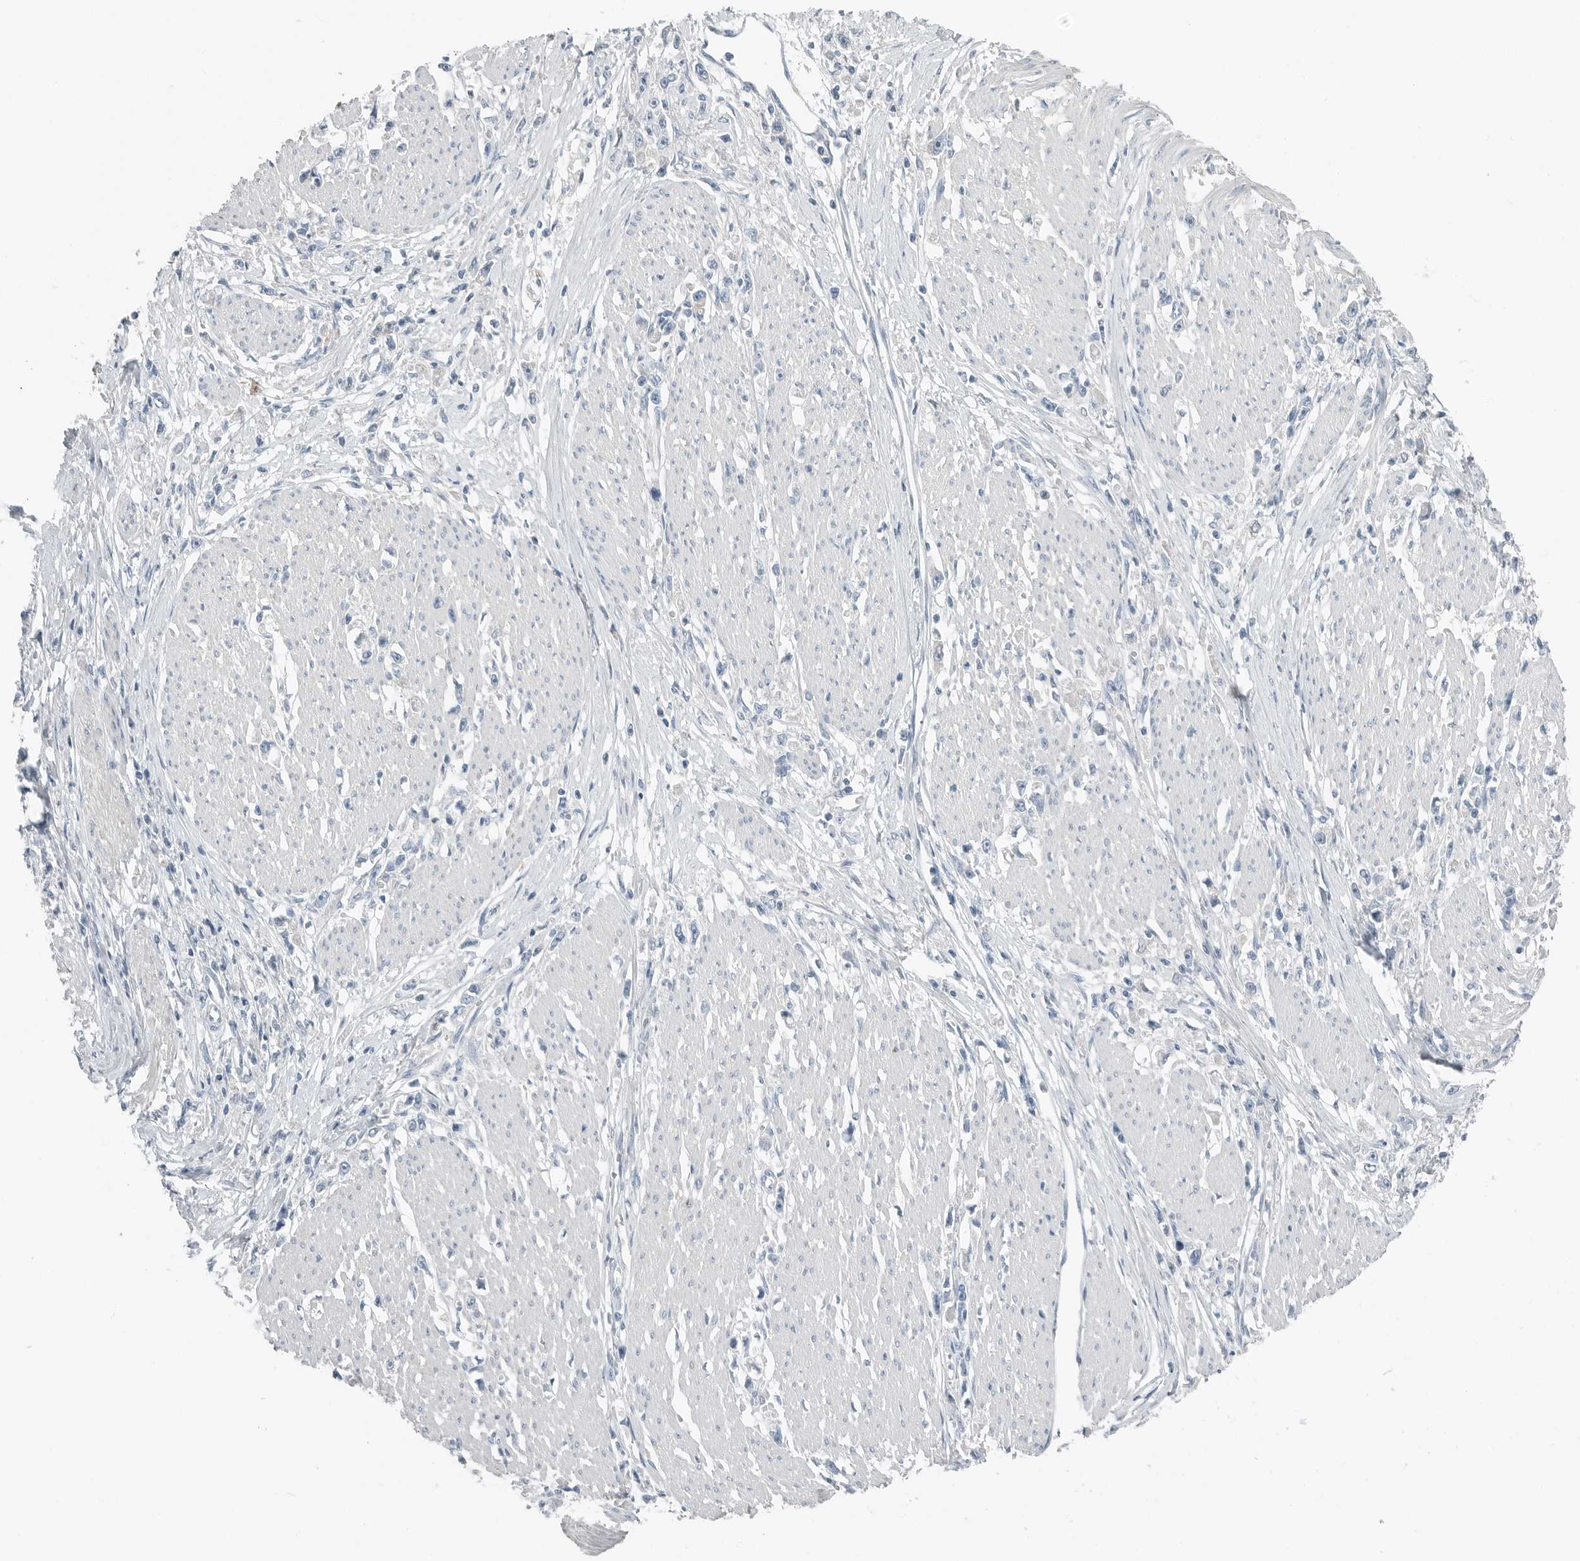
{"staining": {"intensity": "negative", "quantity": "none", "location": "none"}, "tissue": "stomach cancer", "cell_type": "Tumor cells", "image_type": "cancer", "snomed": [{"axis": "morphology", "description": "Adenocarcinoma, NOS"}, {"axis": "topography", "description": "Stomach"}], "caption": "This is a micrograph of immunohistochemistry (IHC) staining of stomach adenocarcinoma, which shows no staining in tumor cells.", "gene": "SERPINB7", "patient": {"sex": "female", "age": 59}}